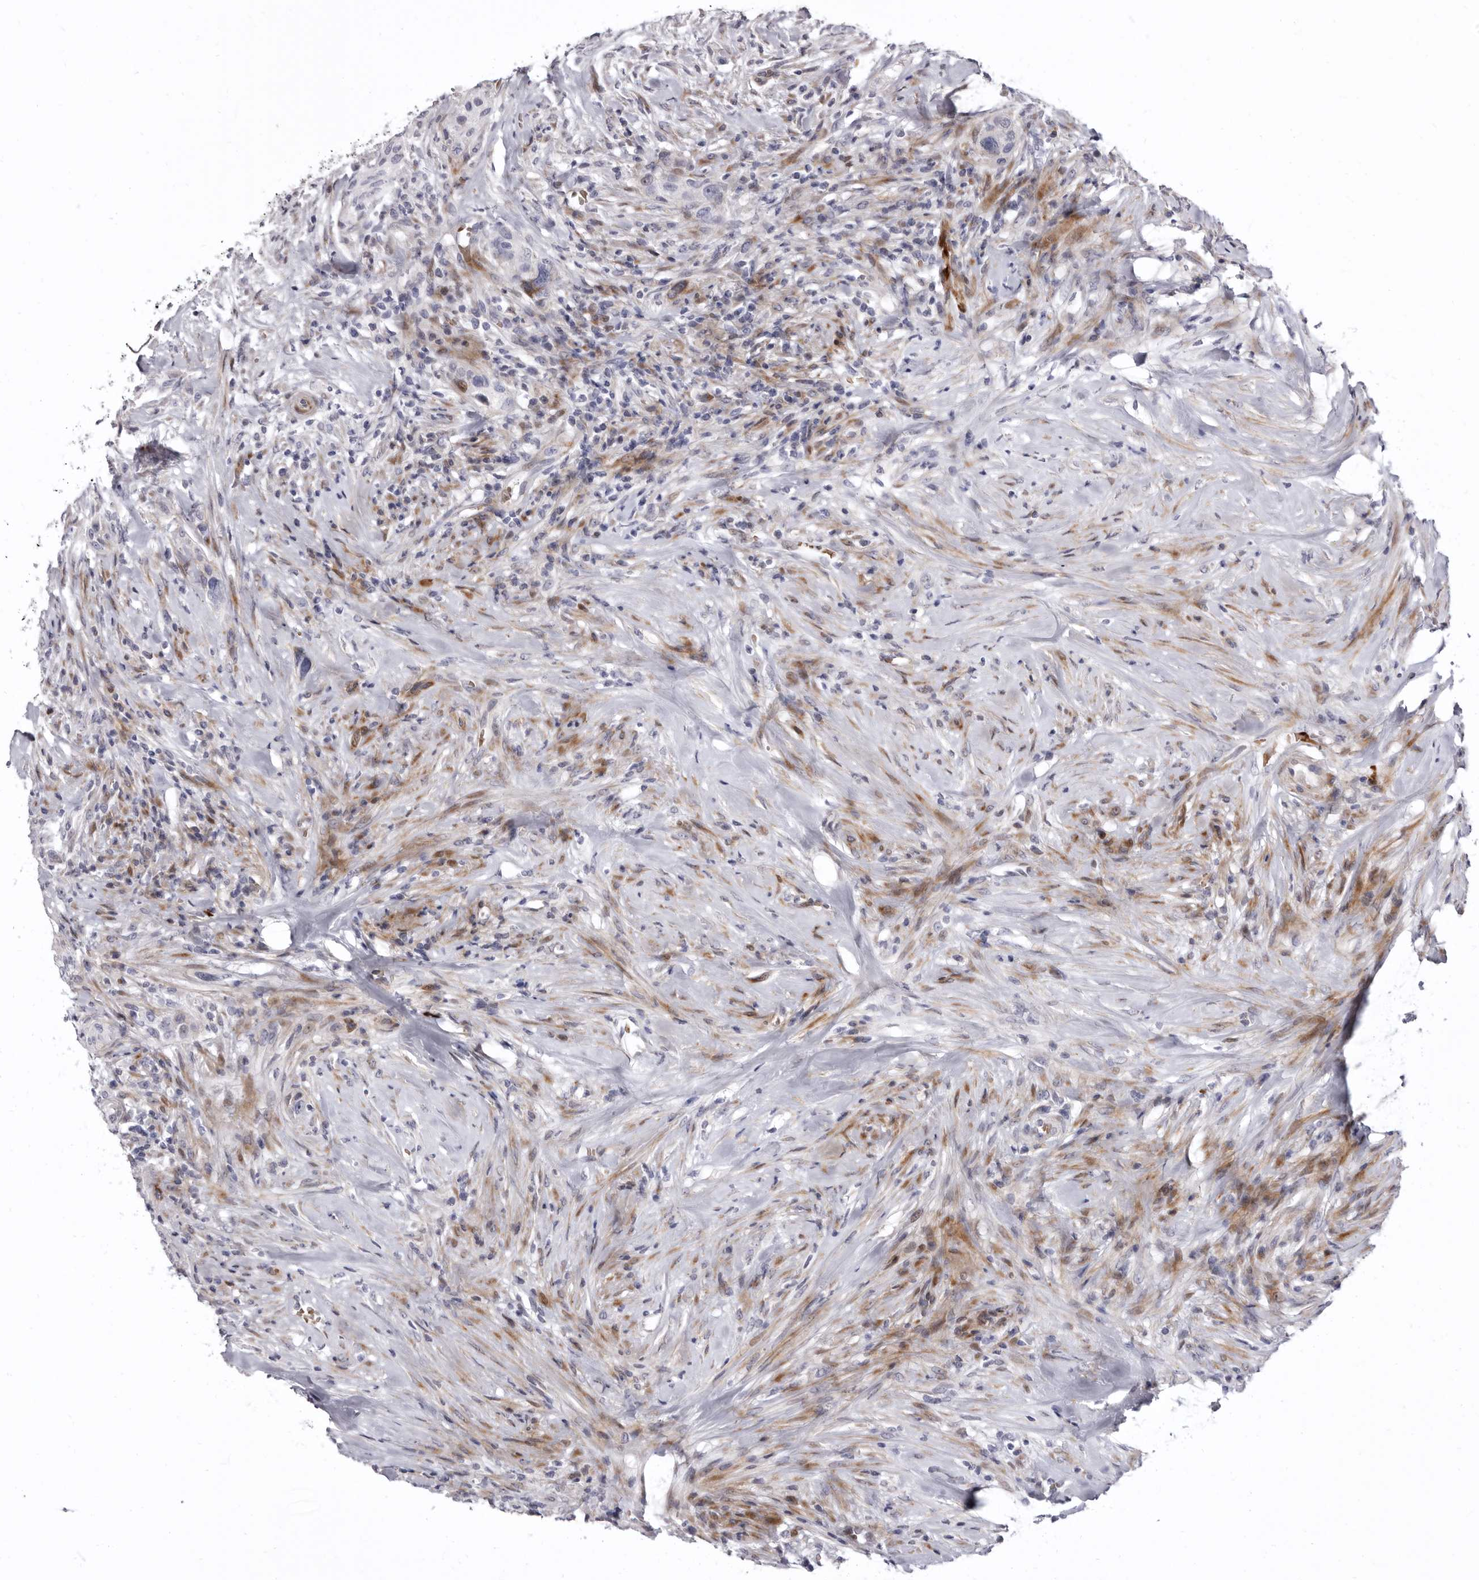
{"staining": {"intensity": "negative", "quantity": "none", "location": "none"}, "tissue": "urothelial cancer", "cell_type": "Tumor cells", "image_type": "cancer", "snomed": [{"axis": "morphology", "description": "Urothelial carcinoma, High grade"}, {"axis": "topography", "description": "Urinary bladder"}], "caption": "An immunohistochemistry histopathology image of urothelial carcinoma (high-grade) is shown. There is no staining in tumor cells of urothelial carcinoma (high-grade).", "gene": "AIDA", "patient": {"sex": "male", "age": 35}}